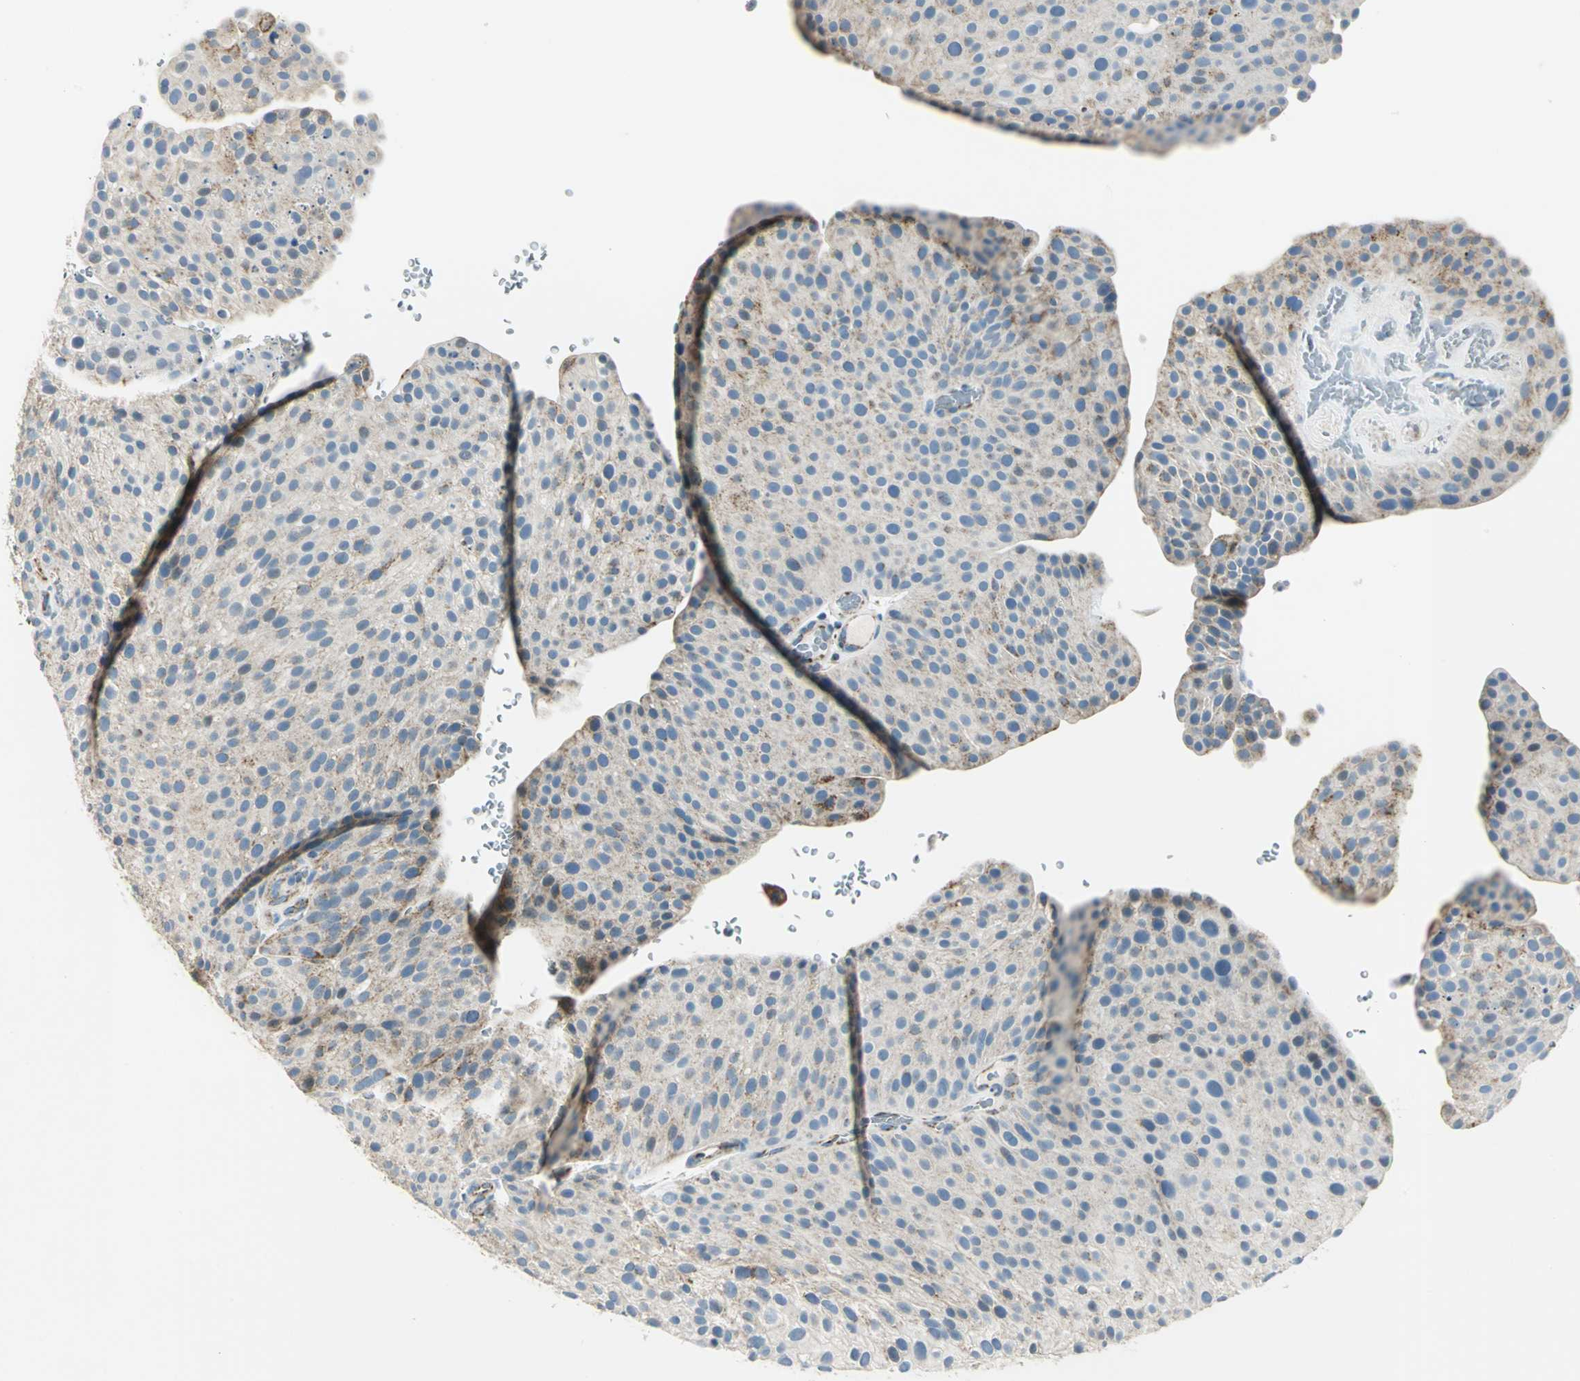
{"staining": {"intensity": "weak", "quantity": "25%-75%", "location": "cytoplasmic/membranous"}, "tissue": "urothelial cancer", "cell_type": "Tumor cells", "image_type": "cancer", "snomed": [{"axis": "morphology", "description": "Urothelial carcinoma, Low grade"}, {"axis": "topography", "description": "Smooth muscle"}, {"axis": "topography", "description": "Urinary bladder"}], "caption": "About 25%-75% of tumor cells in human urothelial carcinoma (low-grade) exhibit weak cytoplasmic/membranous protein positivity as visualized by brown immunohistochemical staining.", "gene": "ACADM", "patient": {"sex": "male", "age": 60}}